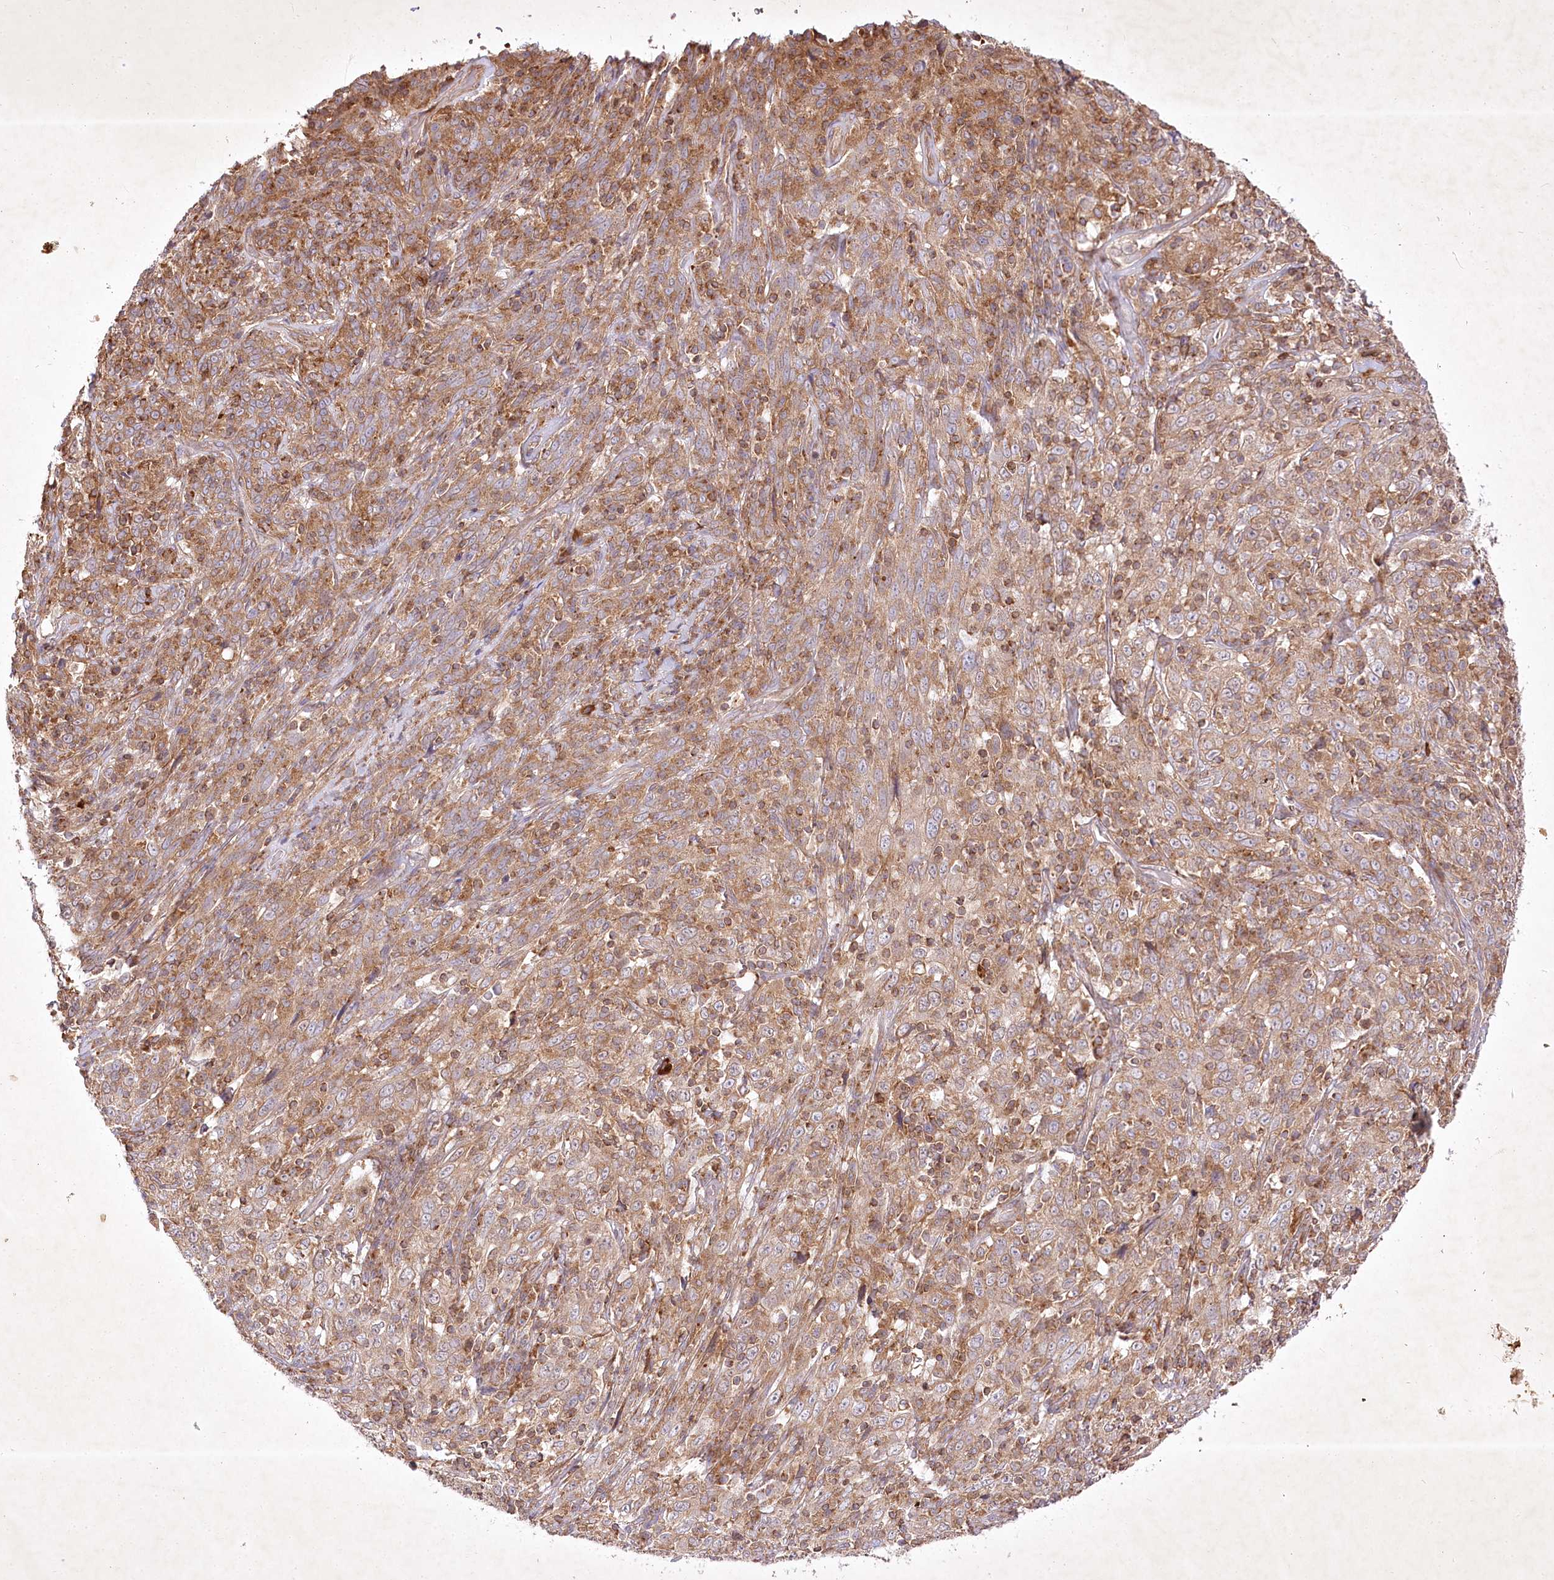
{"staining": {"intensity": "moderate", "quantity": ">75%", "location": "cytoplasmic/membranous"}, "tissue": "cervical cancer", "cell_type": "Tumor cells", "image_type": "cancer", "snomed": [{"axis": "morphology", "description": "Squamous cell carcinoma, NOS"}, {"axis": "topography", "description": "Cervix"}], "caption": "Cervical cancer (squamous cell carcinoma) tissue displays moderate cytoplasmic/membranous expression in about >75% of tumor cells", "gene": "OPA1", "patient": {"sex": "female", "age": 46}}